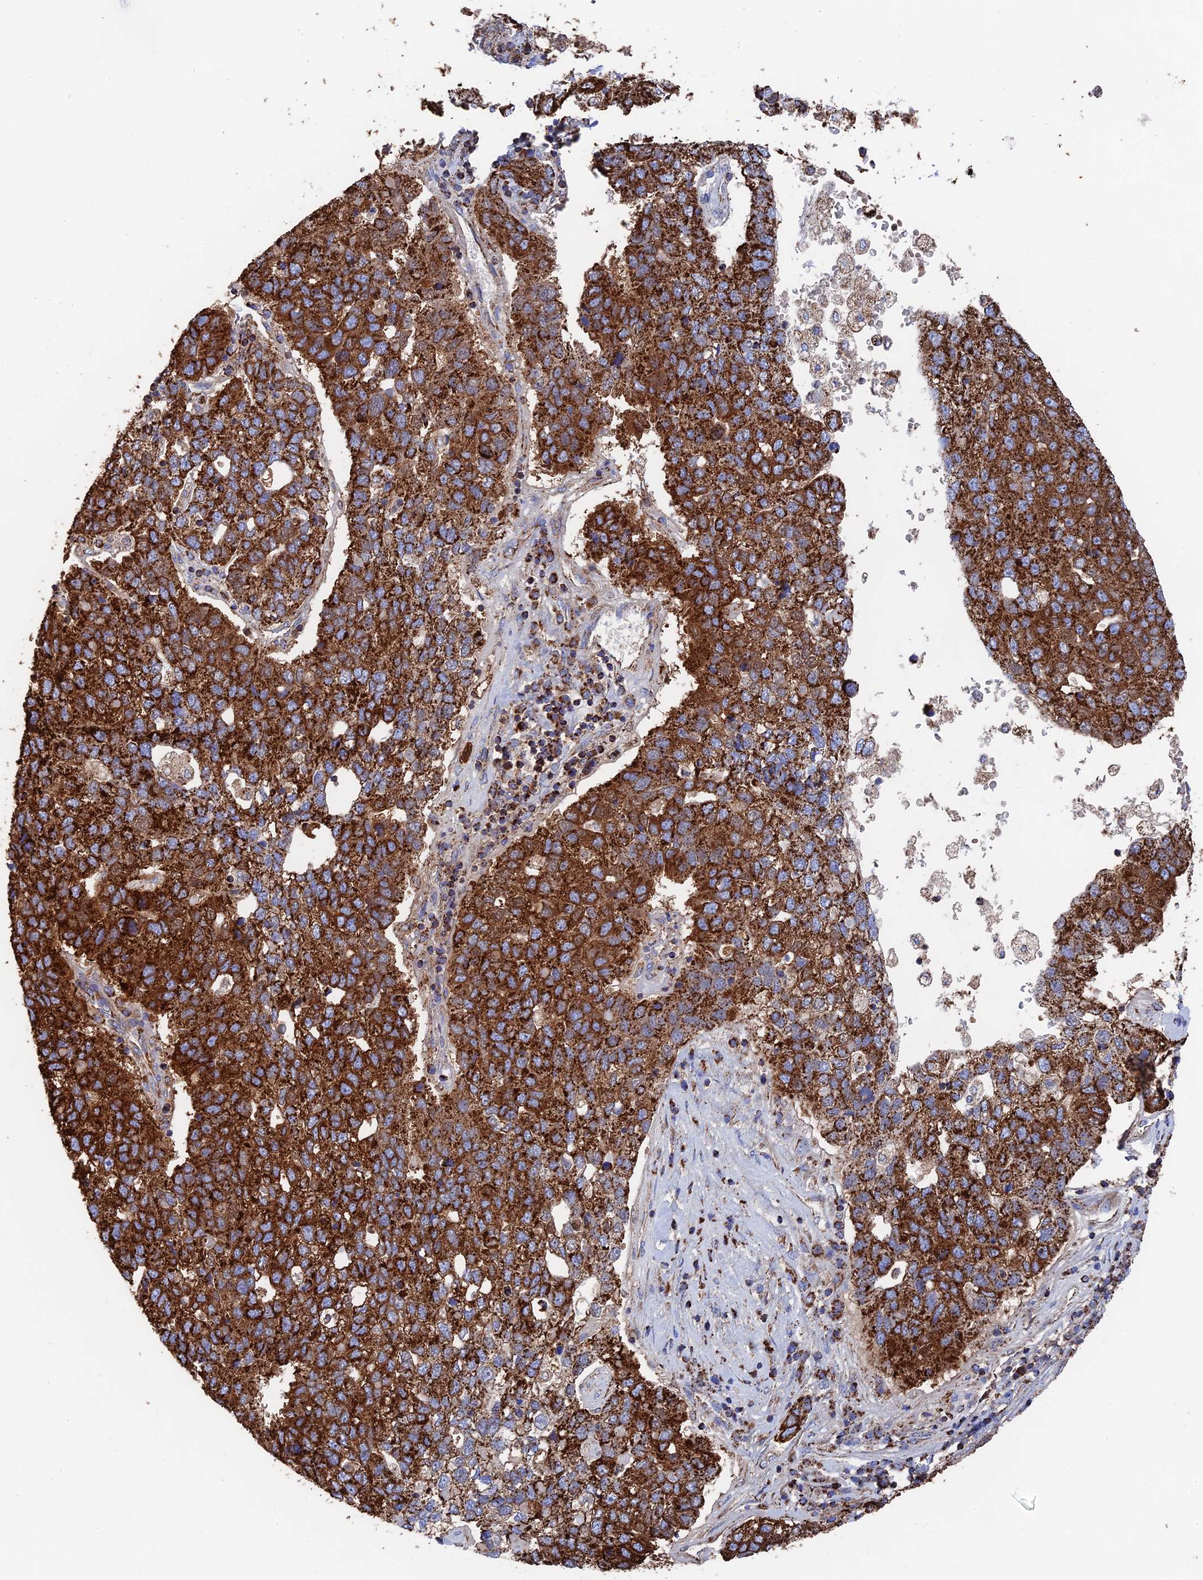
{"staining": {"intensity": "strong", "quantity": ">75%", "location": "cytoplasmic/membranous"}, "tissue": "pancreatic cancer", "cell_type": "Tumor cells", "image_type": "cancer", "snomed": [{"axis": "morphology", "description": "Adenocarcinoma, NOS"}, {"axis": "topography", "description": "Pancreas"}], "caption": "Immunohistochemical staining of pancreatic cancer (adenocarcinoma) exhibits strong cytoplasmic/membranous protein positivity in about >75% of tumor cells. Using DAB (3,3'-diaminobenzidine) (brown) and hematoxylin (blue) stains, captured at high magnification using brightfield microscopy.", "gene": "HAUS8", "patient": {"sex": "female", "age": 61}}